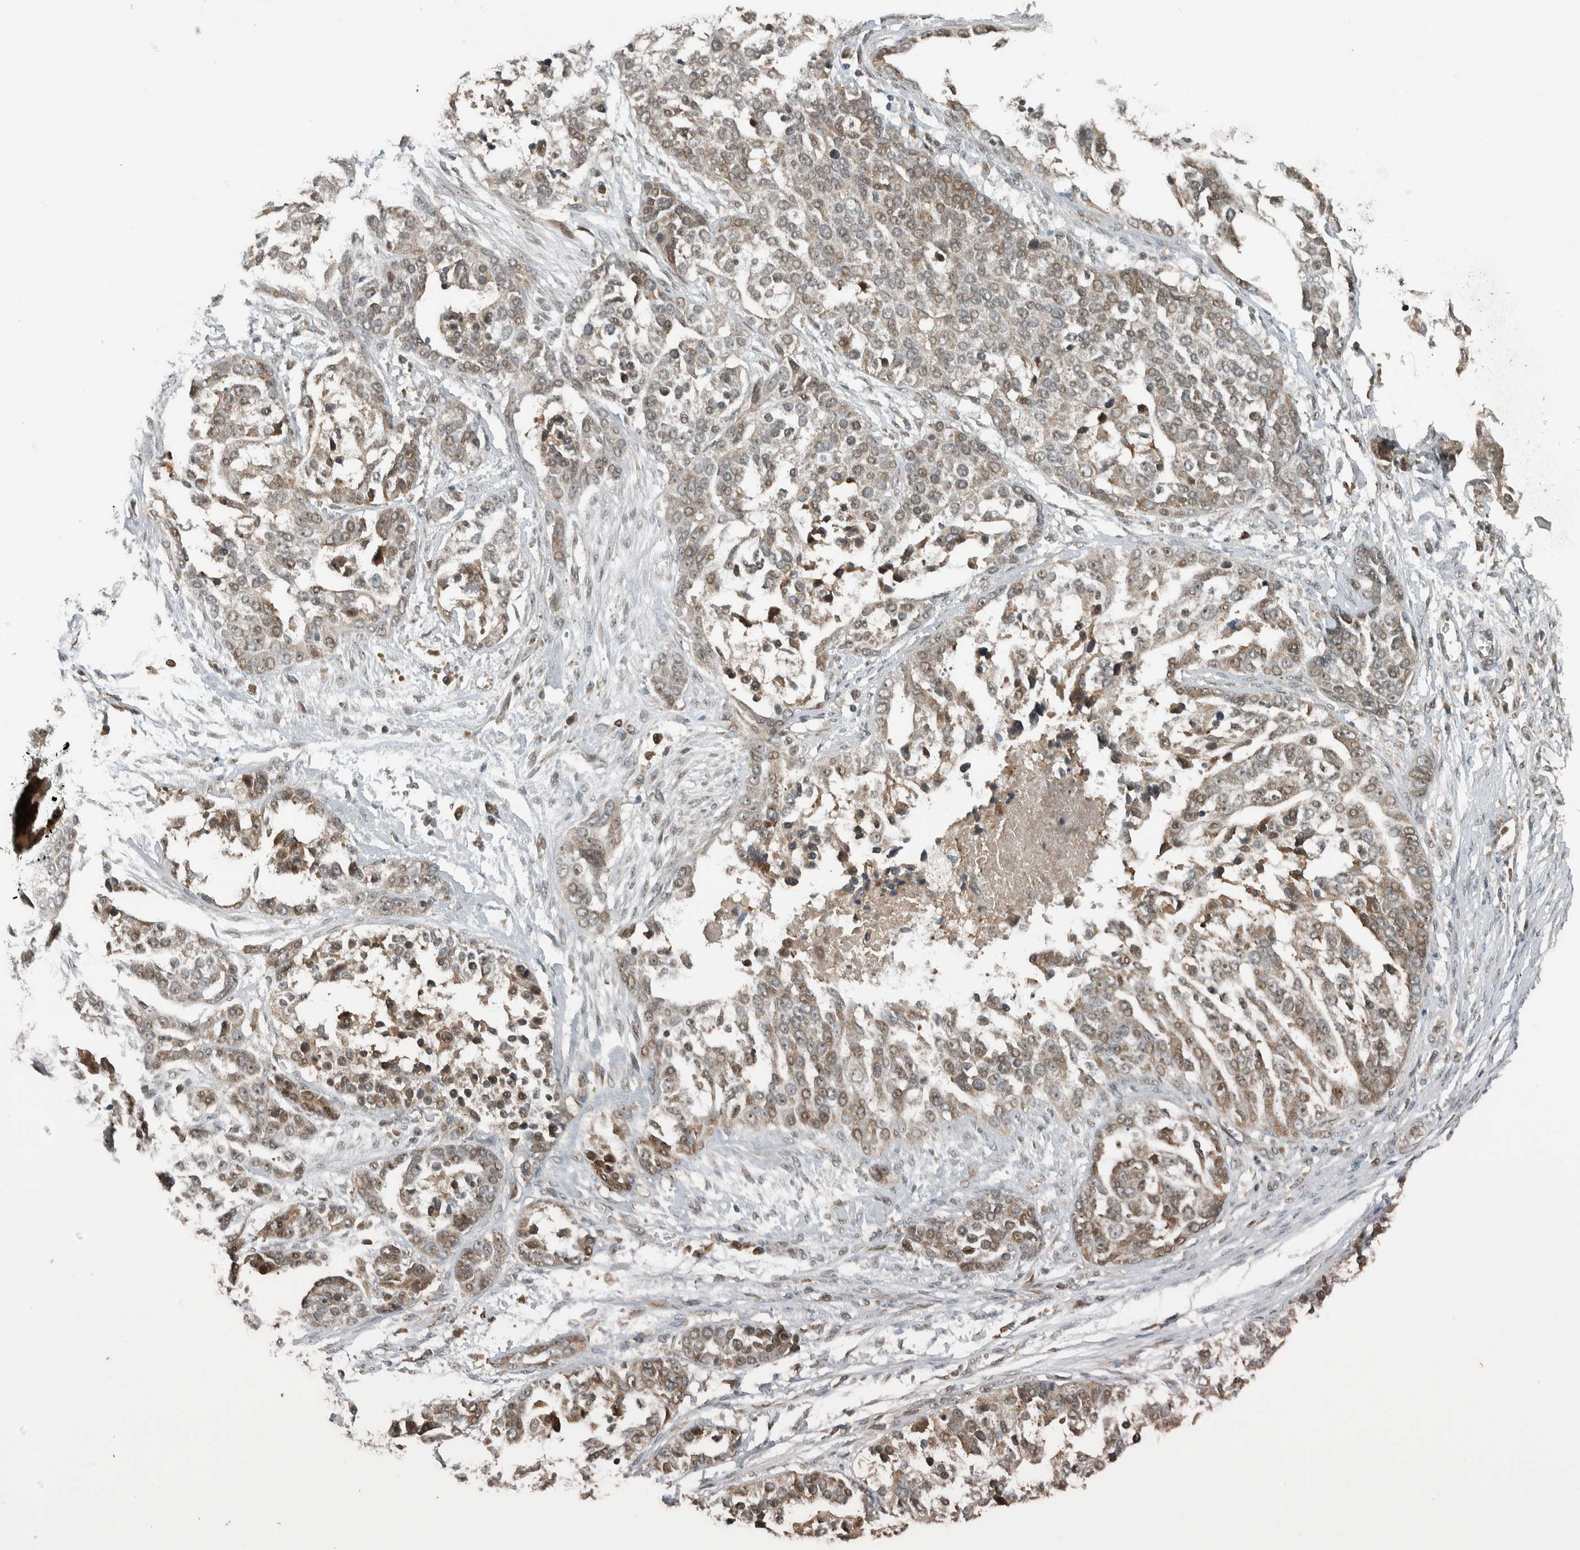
{"staining": {"intensity": "weak", "quantity": "25%-75%", "location": "cytoplasmic/membranous,nuclear"}, "tissue": "ovarian cancer", "cell_type": "Tumor cells", "image_type": "cancer", "snomed": [{"axis": "morphology", "description": "Cystadenocarcinoma, serous, NOS"}, {"axis": "topography", "description": "Ovary"}], "caption": "A high-resolution photomicrograph shows immunohistochemistry staining of serous cystadenocarcinoma (ovarian), which exhibits weak cytoplasmic/membranous and nuclear positivity in about 25%-75% of tumor cells. Using DAB (brown) and hematoxylin (blue) stains, captured at high magnification using brightfield microscopy.", "gene": "XPO5", "patient": {"sex": "female", "age": 44}}